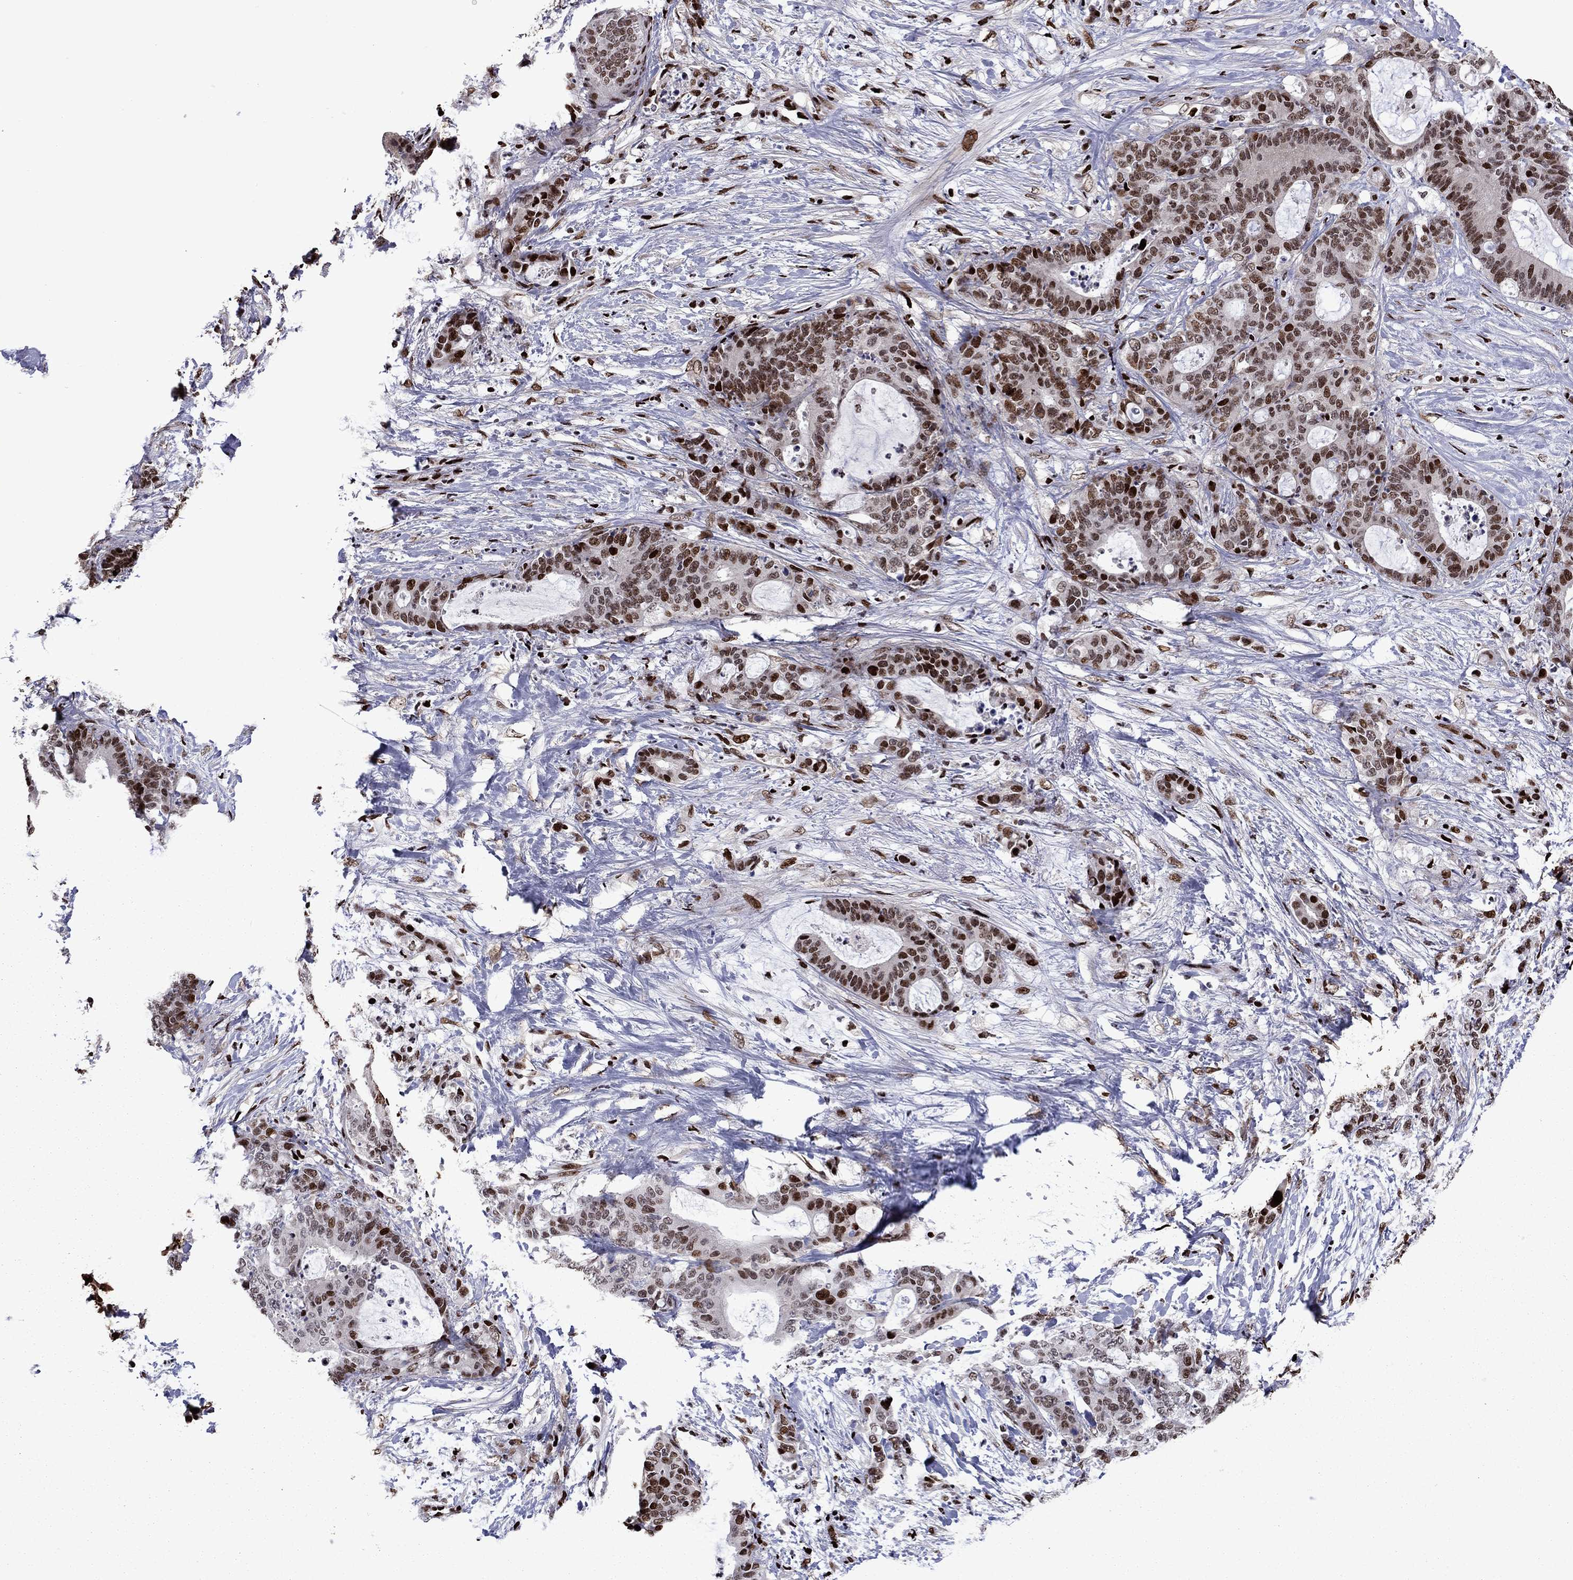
{"staining": {"intensity": "strong", "quantity": ">75%", "location": "nuclear"}, "tissue": "liver cancer", "cell_type": "Tumor cells", "image_type": "cancer", "snomed": [{"axis": "morphology", "description": "Cholangiocarcinoma"}, {"axis": "topography", "description": "Liver"}], "caption": "Protein staining of liver cancer tissue shows strong nuclear positivity in approximately >75% of tumor cells.", "gene": "LIMK1", "patient": {"sex": "female", "age": 73}}